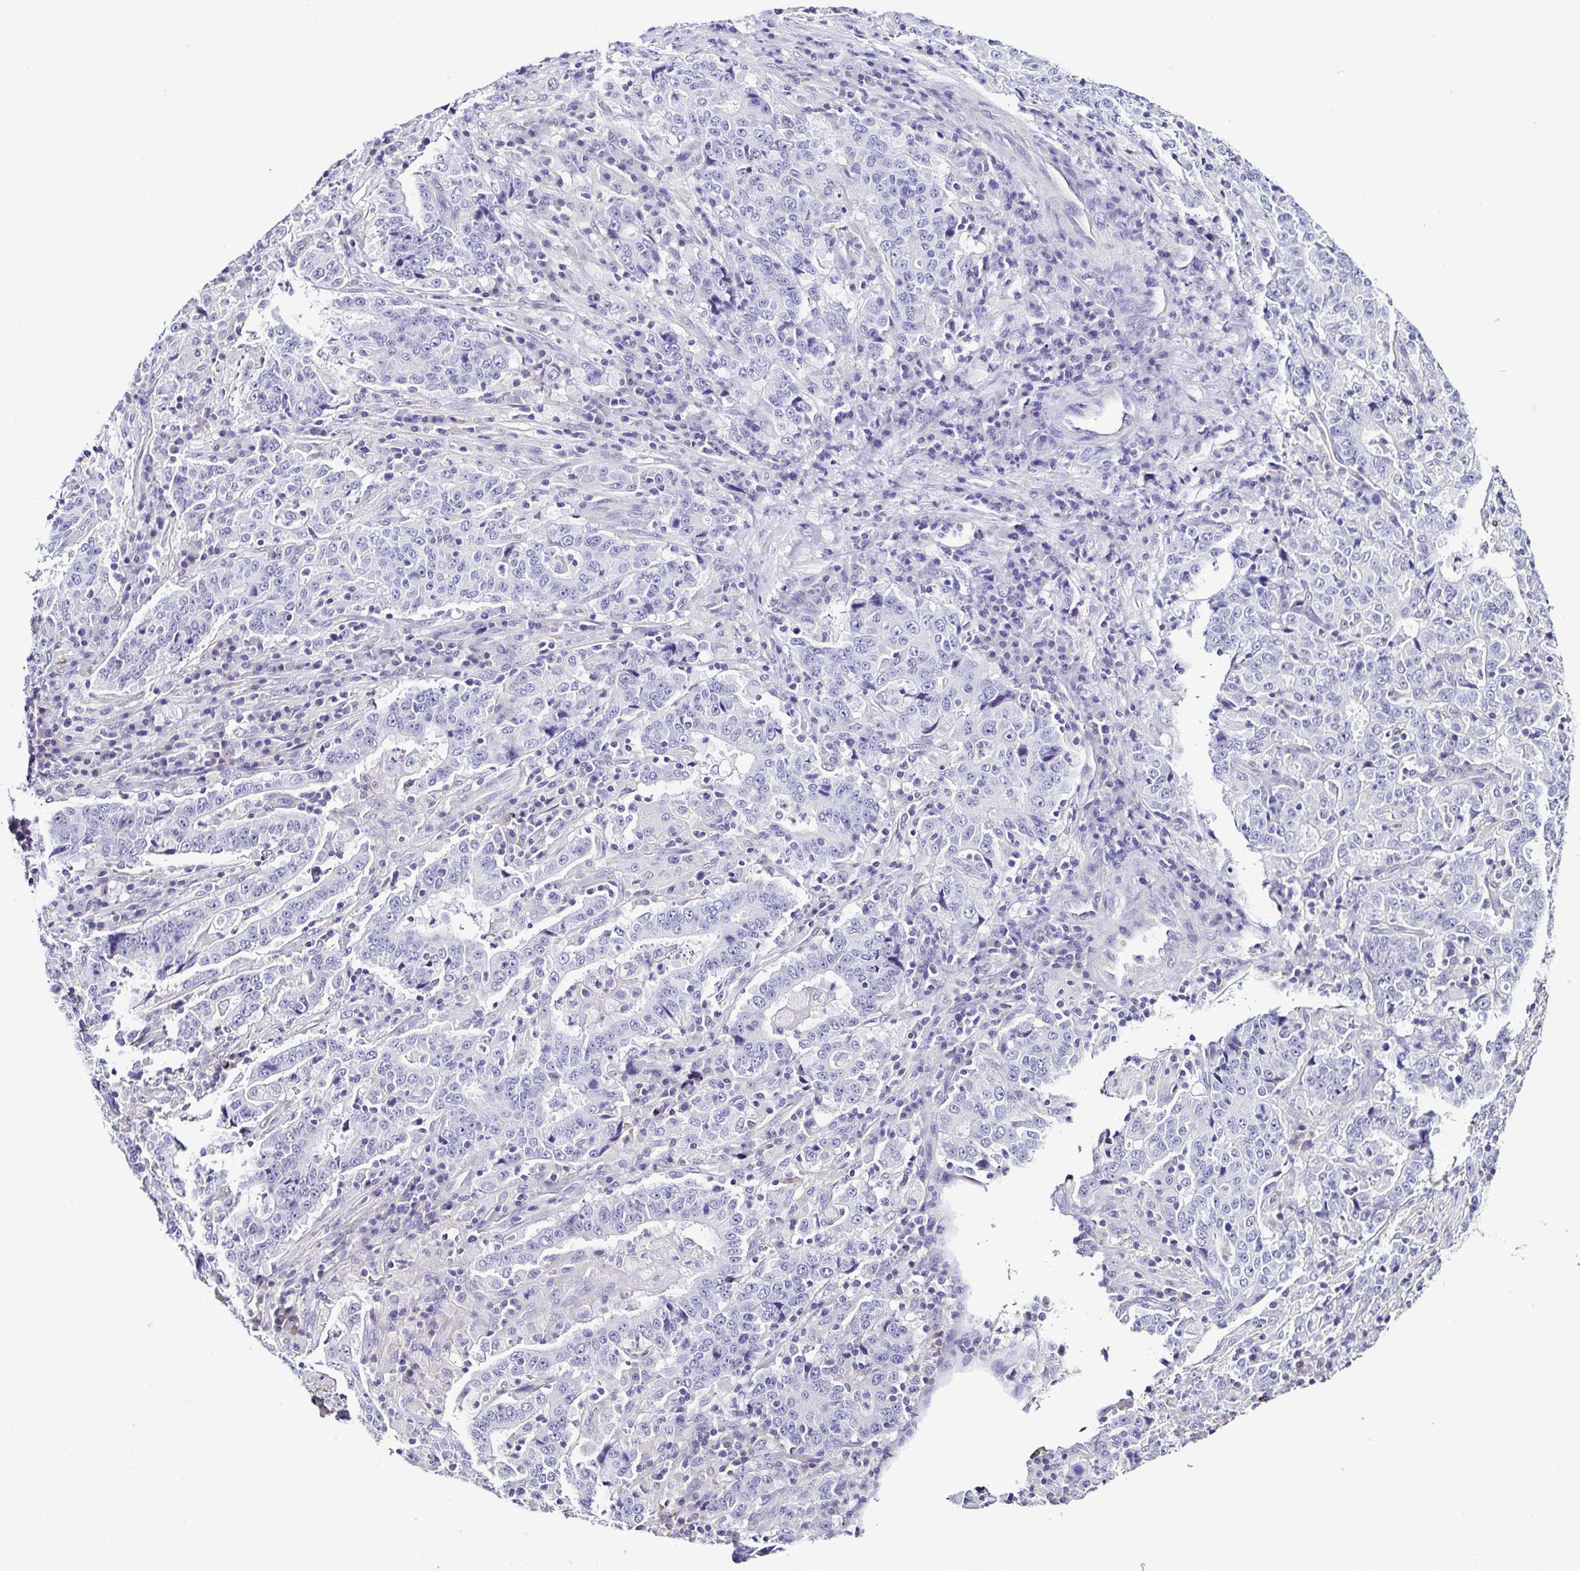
{"staining": {"intensity": "negative", "quantity": "none", "location": "none"}, "tissue": "stomach cancer", "cell_type": "Tumor cells", "image_type": "cancer", "snomed": [{"axis": "morphology", "description": "Normal tissue, NOS"}, {"axis": "morphology", "description": "Adenocarcinoma, NOS"}, {"axis": "topography", "description": "Stomach, upper"}, {"axis": "topography", "description": "Stomach"}], "caption": "There is no significant positivity in tumor cells of adenocarcinoma (stomach). The staining is performed using DAB brown chromogen with nuclei counter-stained in using hematoxylin.", "gene": "TNNT2", "patient": {"sex": "male", "age": 59}}